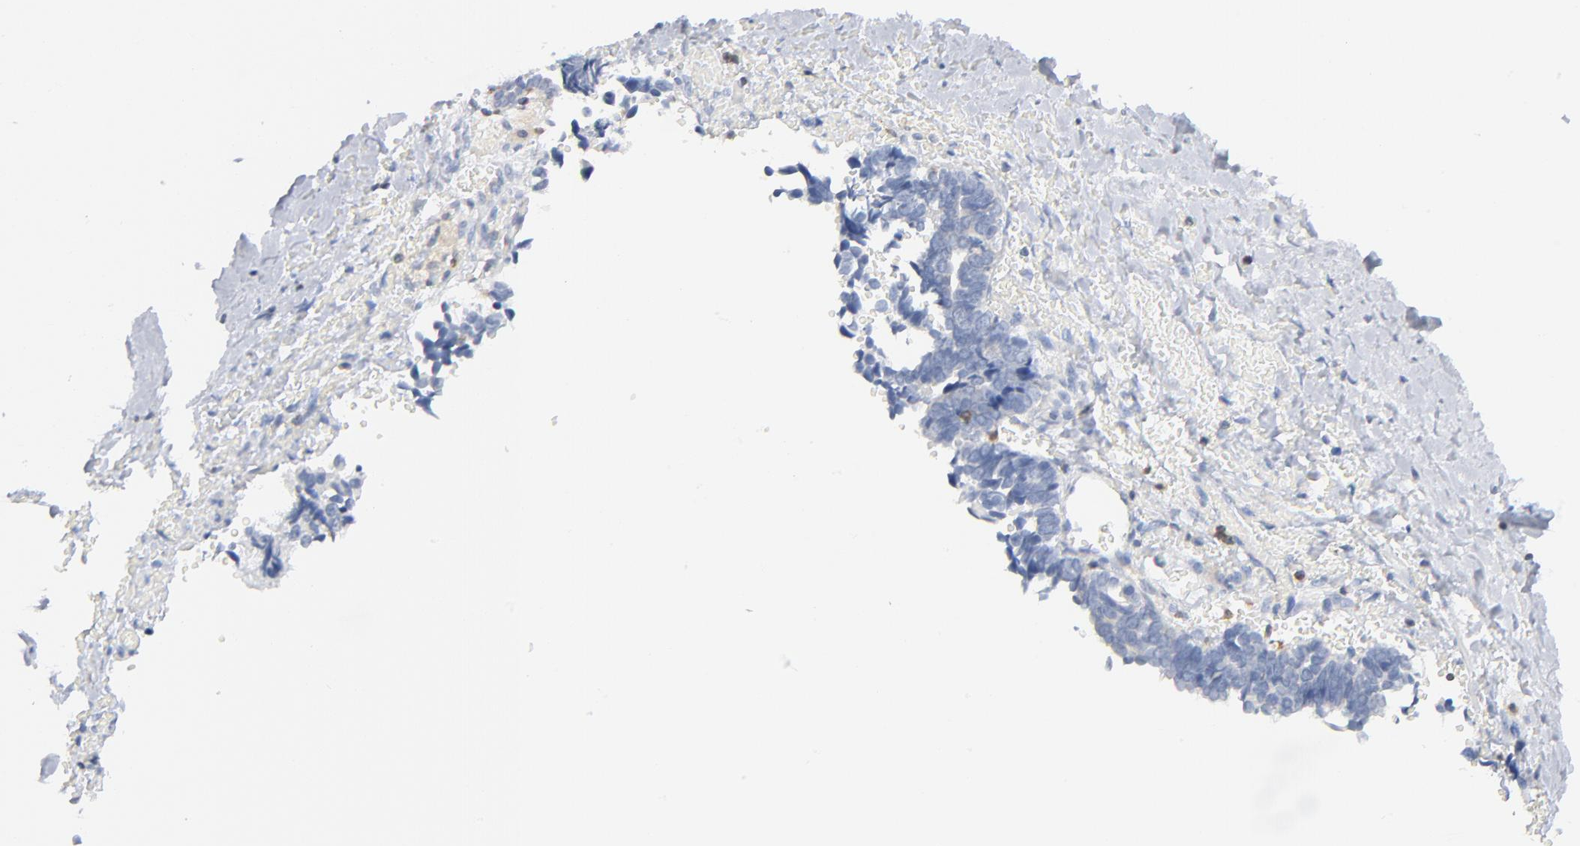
{"staining": {"intensity": "negative", "quantity": "none", "location": "none"}, "tissue": "ovarian cancer", "cell_type": "Tumor cells", "image_type": "cancer", "snomed": [{"axis": "morphology", "description": "Cystadenocarcinoma, serous, NOS"}, {"axis": "topography", "description": "Ovary"}], "caption": "DAB (3,3'-diaminobenzidine) immunohistochemical staining of serous cystadenocarcinoma (ovarian) displays no significant staining in tumor cells.", "gene": "PTK2B", "patient": {"sex": "female", "age": 77}}